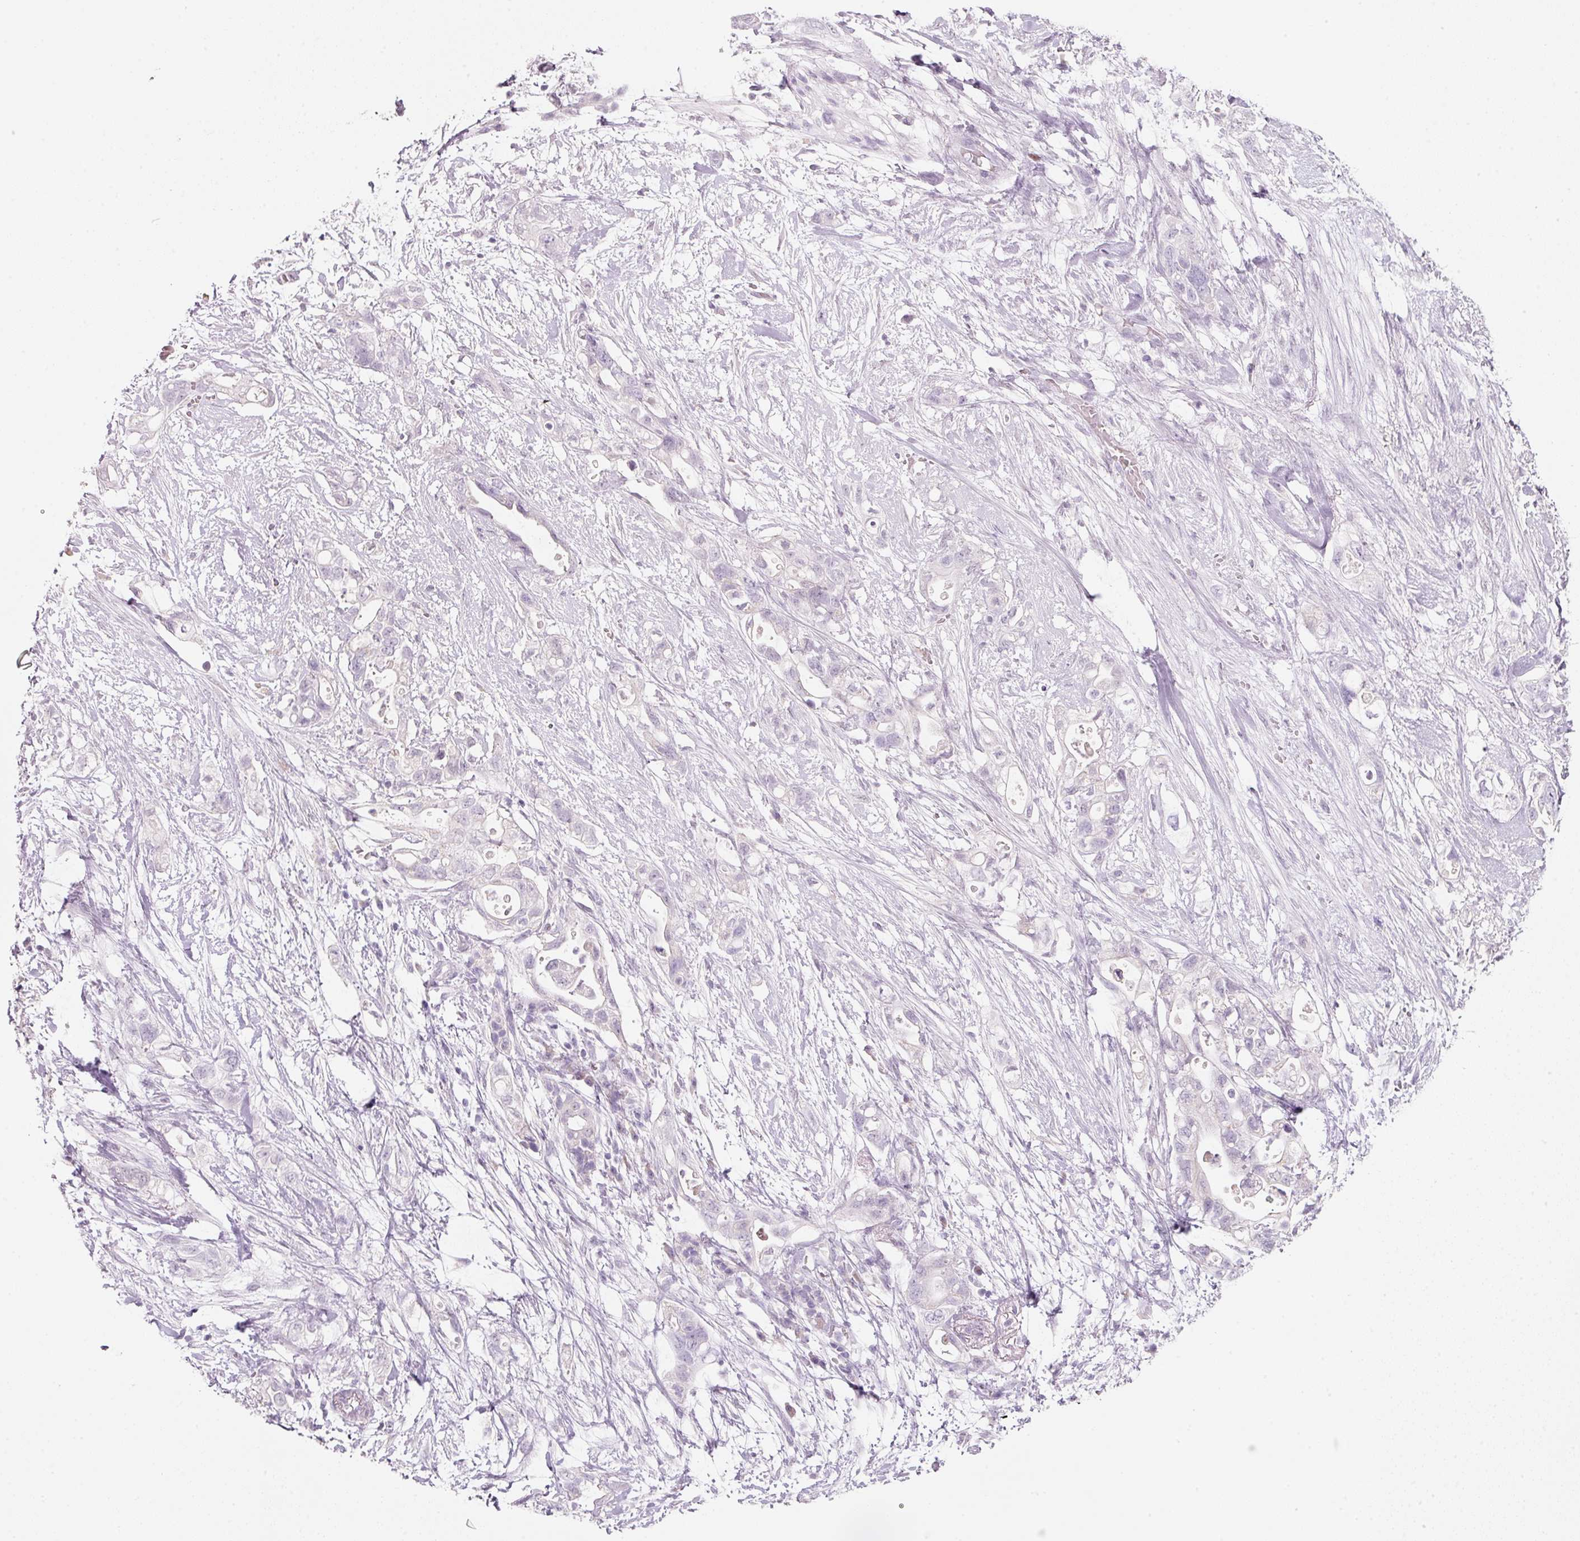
{"staining": {"intensity": "negative", "quantity": "none", "location": "none"}, "tissue": "pancreatic cancer", "cell_type": "Tumor cells", "image_type": "cancer", "snomed": [{"axis": "morphology", "description": "Adenocarcinoma, NOS"}, {"axis": "topography", "description": "Pancreas"}], "caption": "IHC of pancreatic cancer (adenocarcinoma) exhibits no expression in tumor cells.", "gene": "ENSG00000206549", "patient": {"sex": "female", "age": 72}}